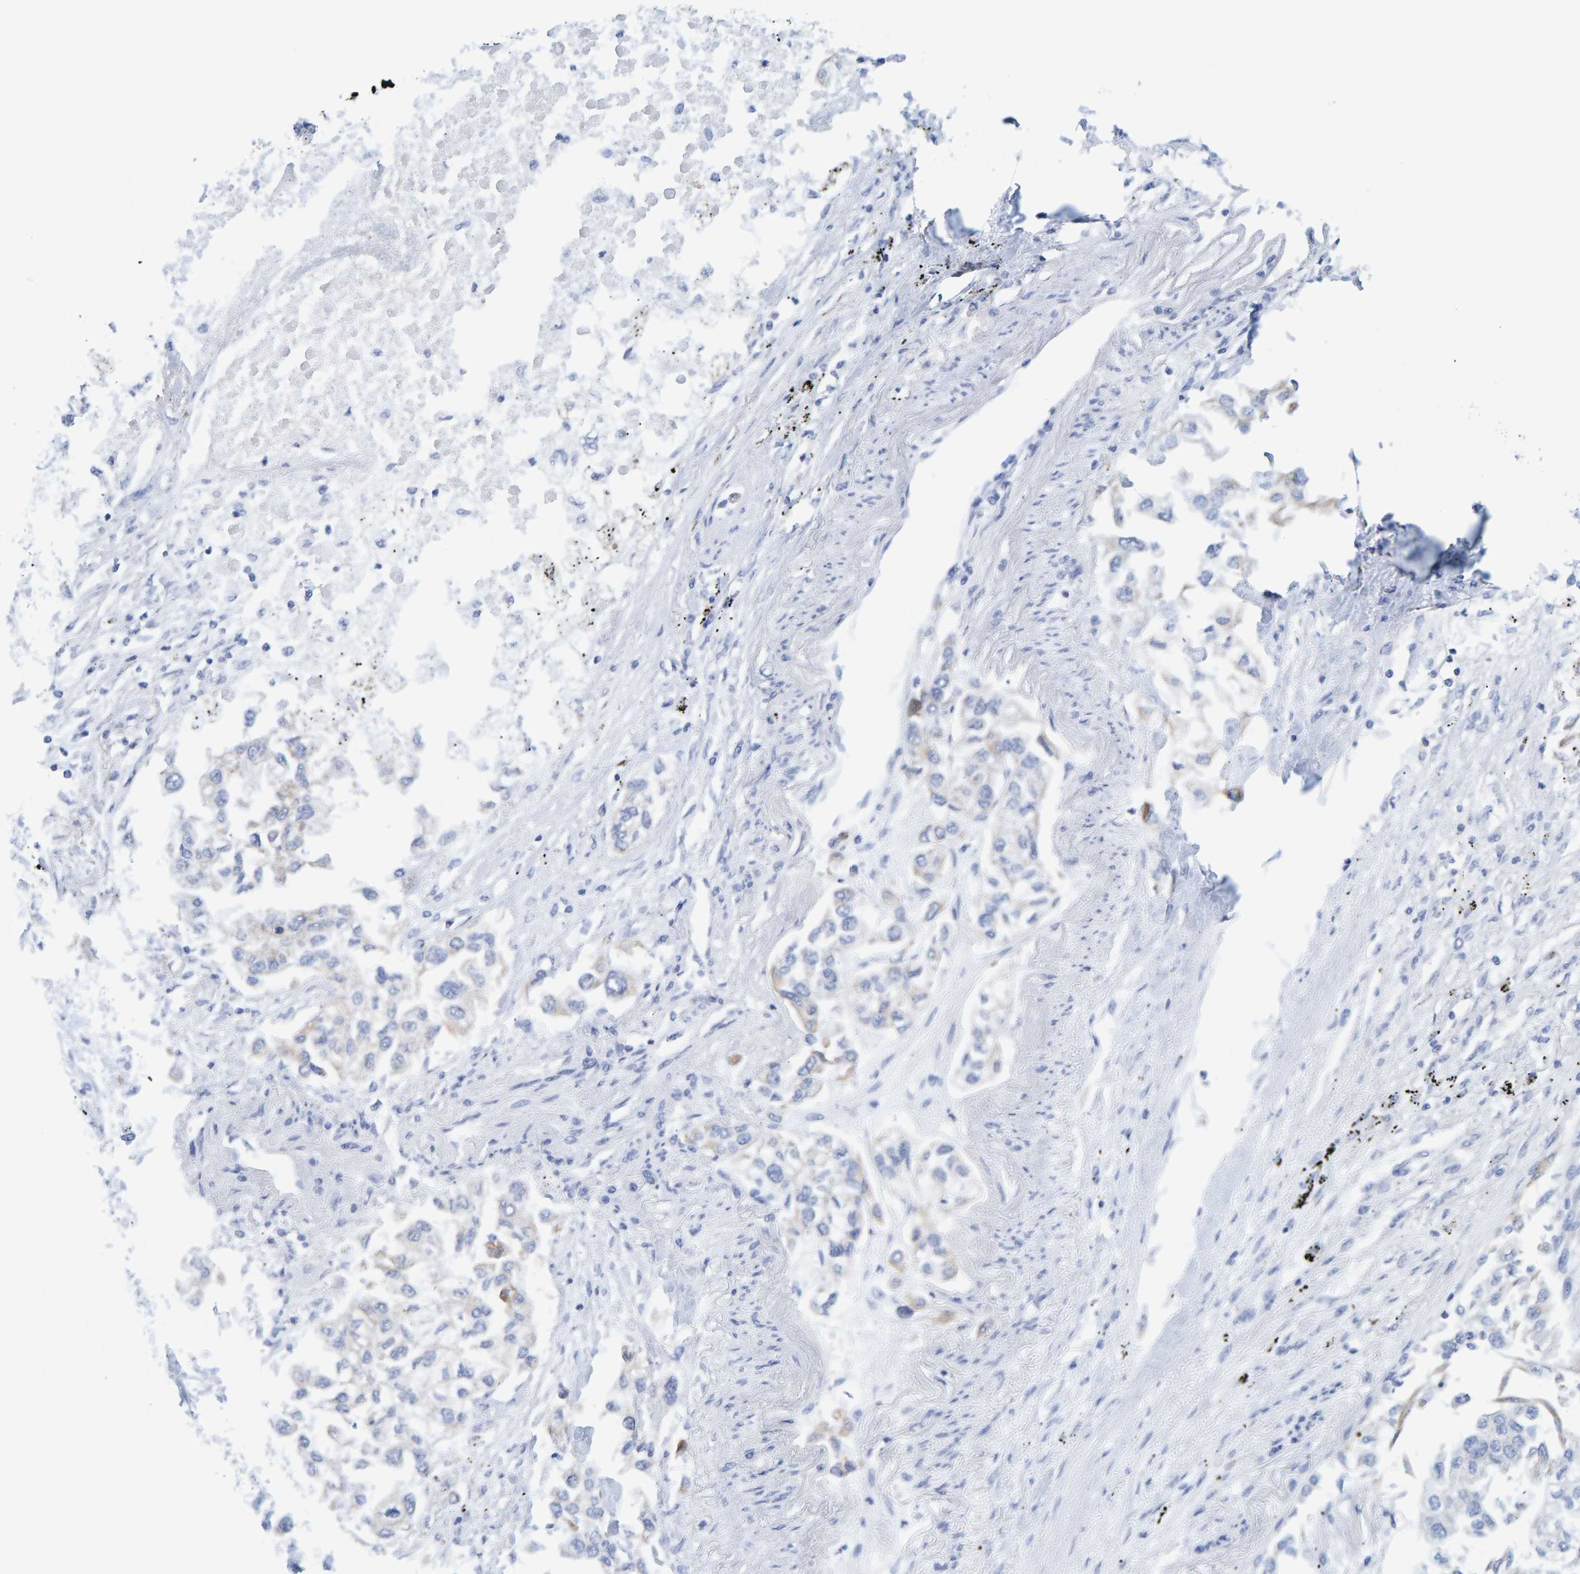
{"staining": {"intensity": "negative", "quantity": "none", "location": "none"}, "tissue": "lung cancer", "cell_type": "Tumor cells", "image_type": "cancer", "snomed": [{"axis": "morphology", "description": "Inflammation, NOS"}, {"axis": "morphology", "description": "Adenocarcinoma, NOS"}, {"axis": "topography", "description": "Lung"}], "caption": "Immunohistochemical staining of lung cancer demonstrates no significant positivity in tumor cells. (DAB (3,3'-diaminobenzidine) IHC visualized using brightfield microscopy, high magnification).", "gene": "JAKMIP3", "patient": {"sex": "male", "age": 63}}